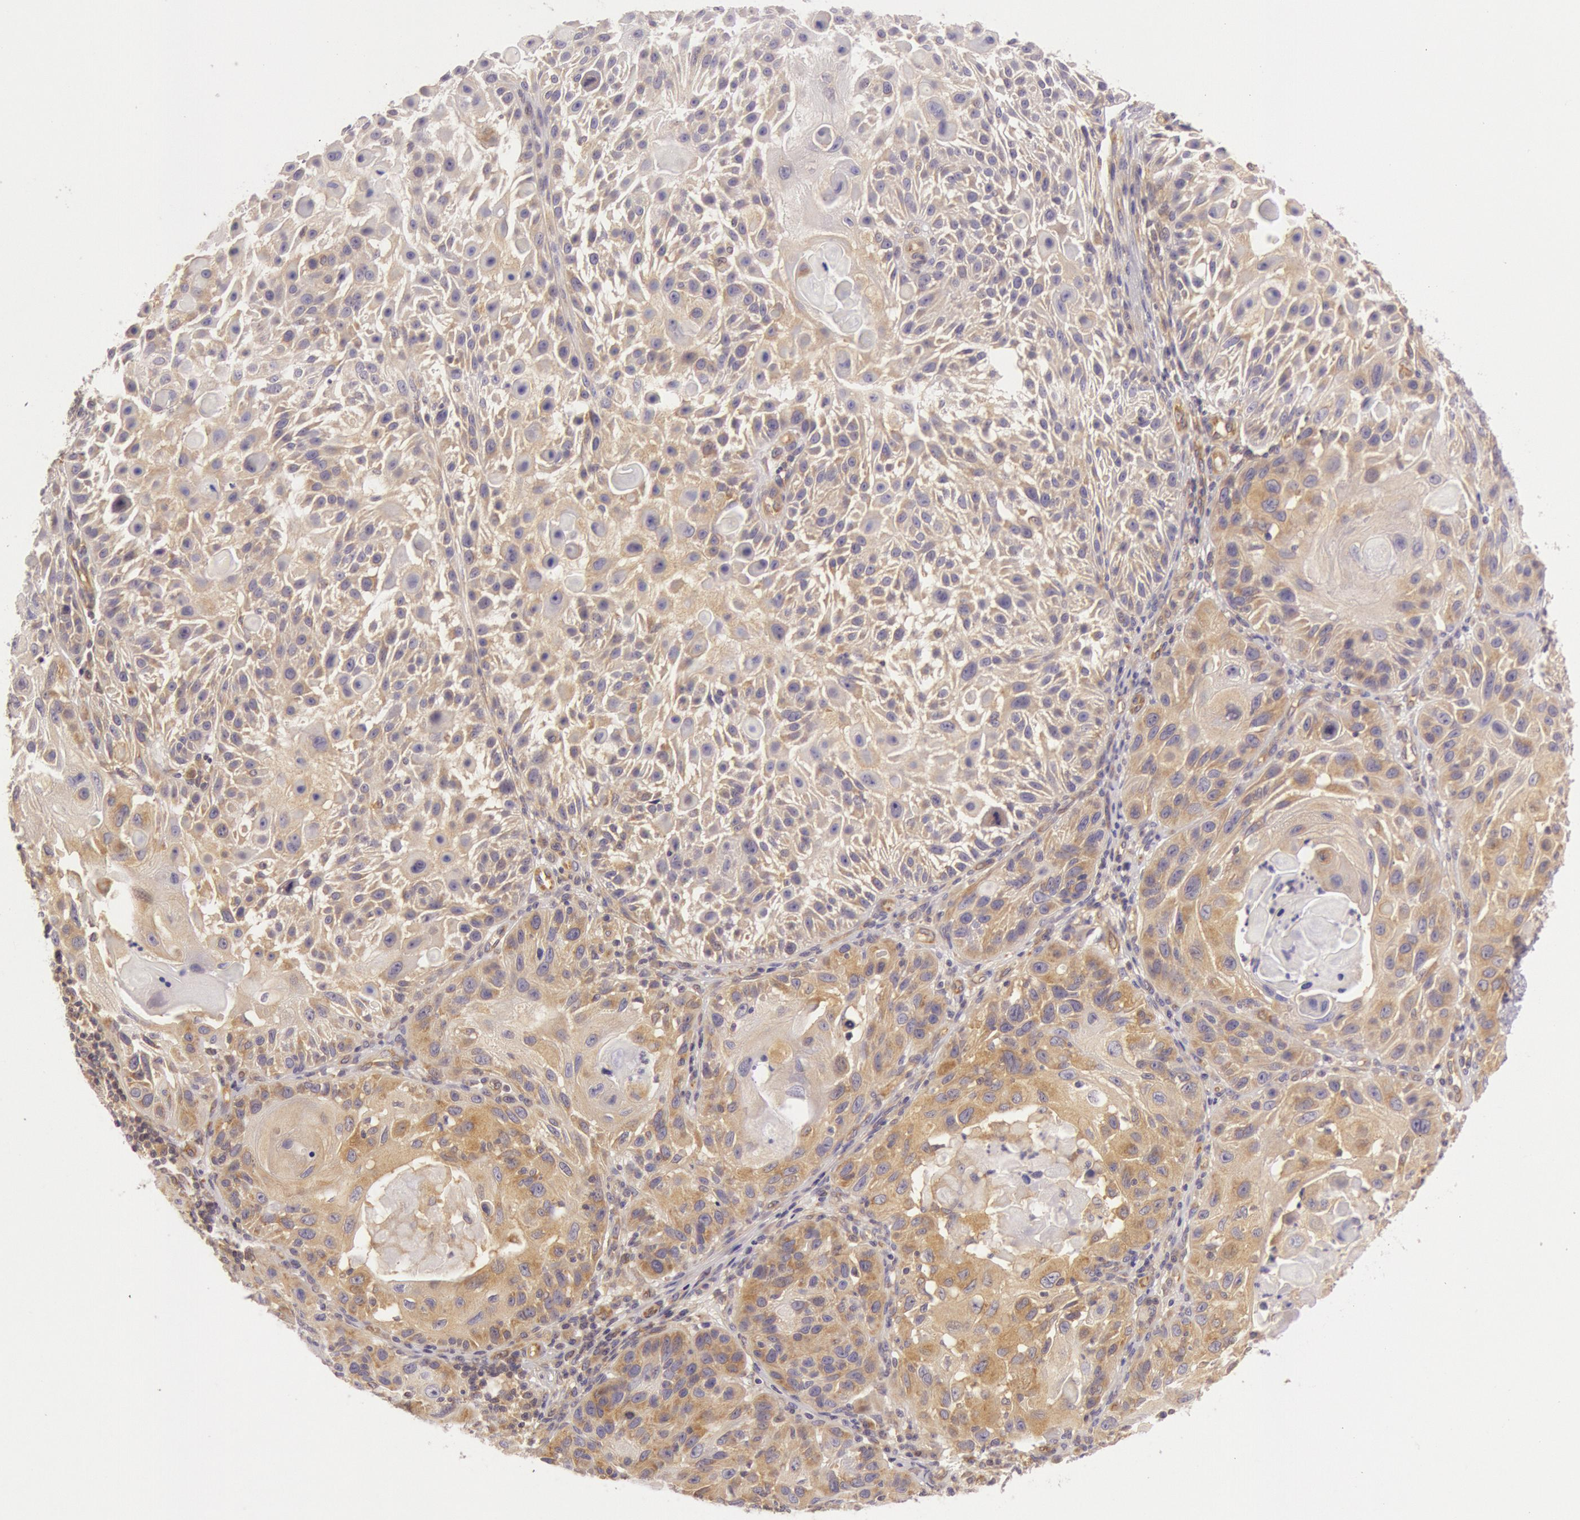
{"staining": {"intensity": "weak", "quantity": "25%-75%", "location": "cytoplasmic/membranous"}, "tissue": "skin cancer", "cell_type": "Tumor cells", "image_type": "cancer", "snomed": [{"axis": "morphology", "description": "Squamous cell carcinoma, NOS"}, {"axis": "topography", "description": "Skin"}], "caption": "Weak cytoplasmic/membranous protein expression is appreciated in about 25%-75% of tumor cells in skin squamous cell carcinoma.", "gene": "CHUK", "patient": {"sex": "female", "age": 89}}